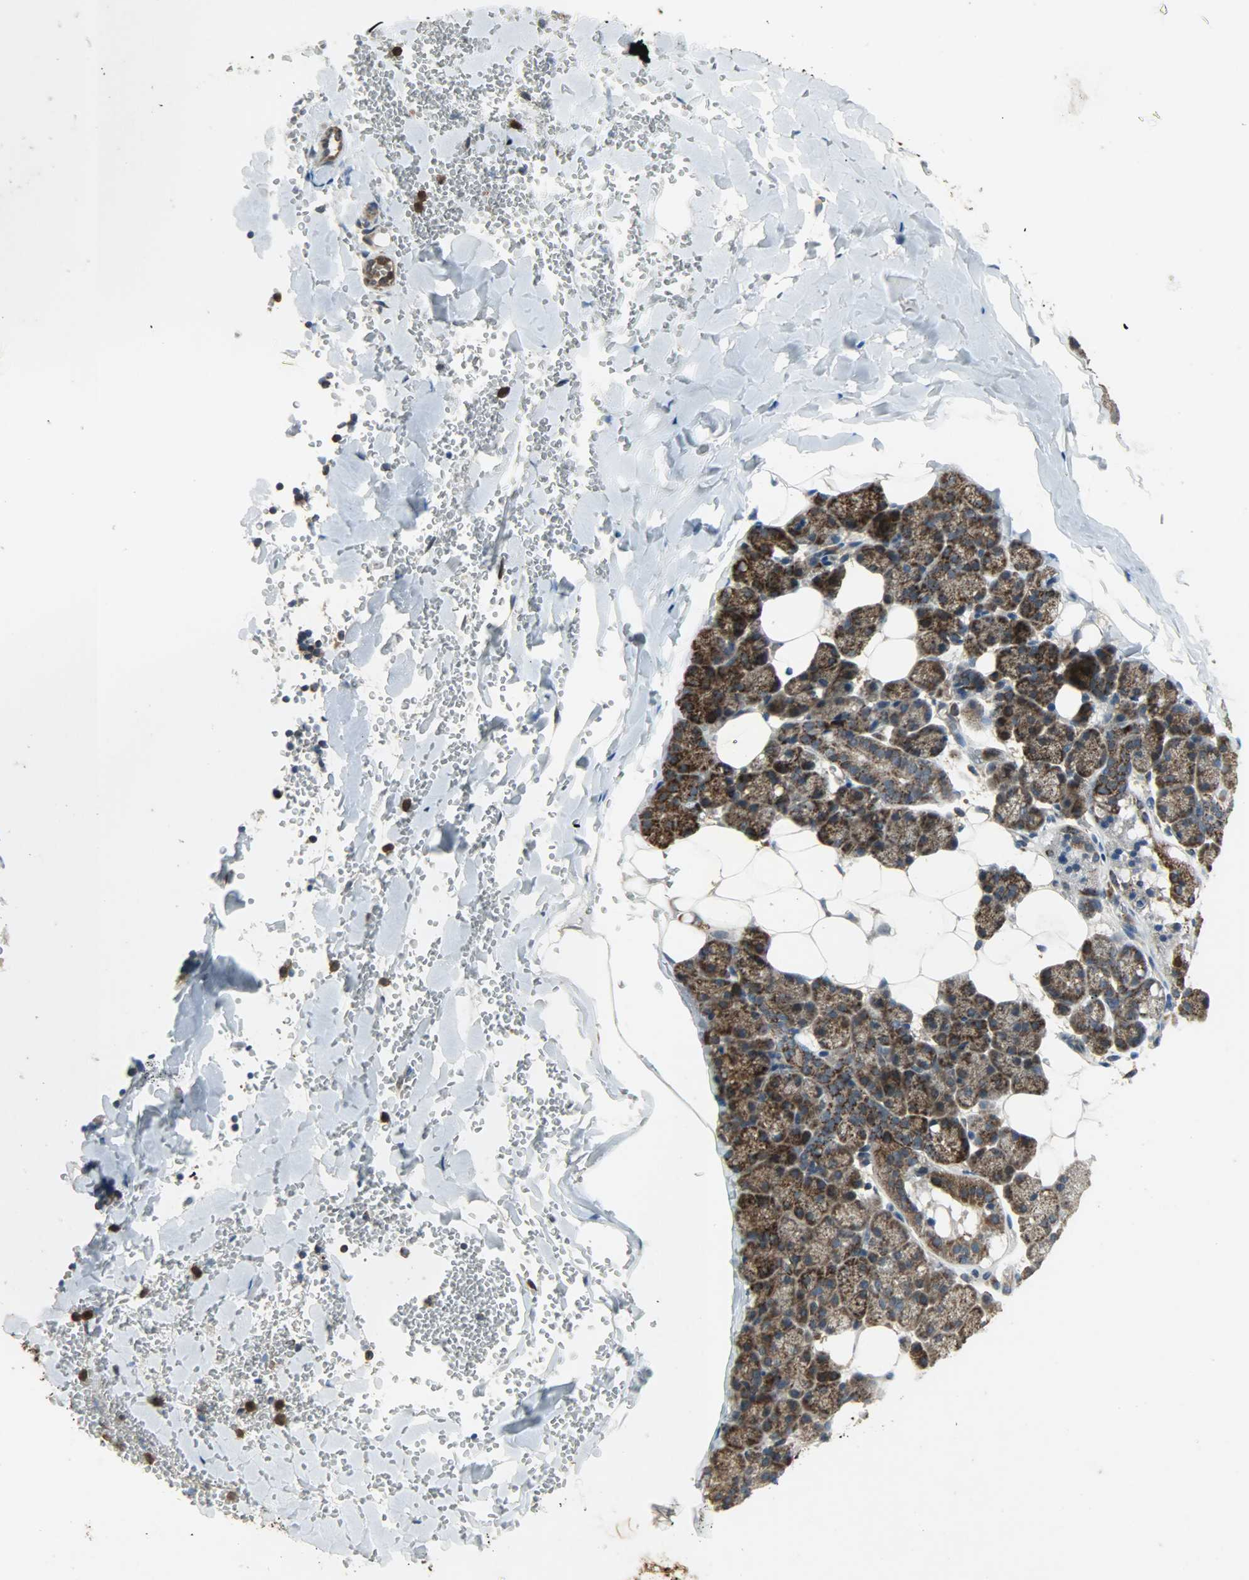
{"staining": {"intensity": "strong", "quantity": ">75%", "location": "cytoplasmic/membranous"}, "tissue": "salivary gland", "cell_type": "Glandular cells", "image_type": "normal", "snomed": [{"axis": "morphology", "description": "Normal tissue, NOS"}, {"axis": "topography", "description": "Lymph node"}, {"axis": "topography", "description": "Salivary gland"}], "caption": "Strong cytoplasmic/membranous staining is identified in about >75% of glandular cells in normal salivary gland.", "gene": "AMT", "patient": {"sex": "male", "age": 8}}